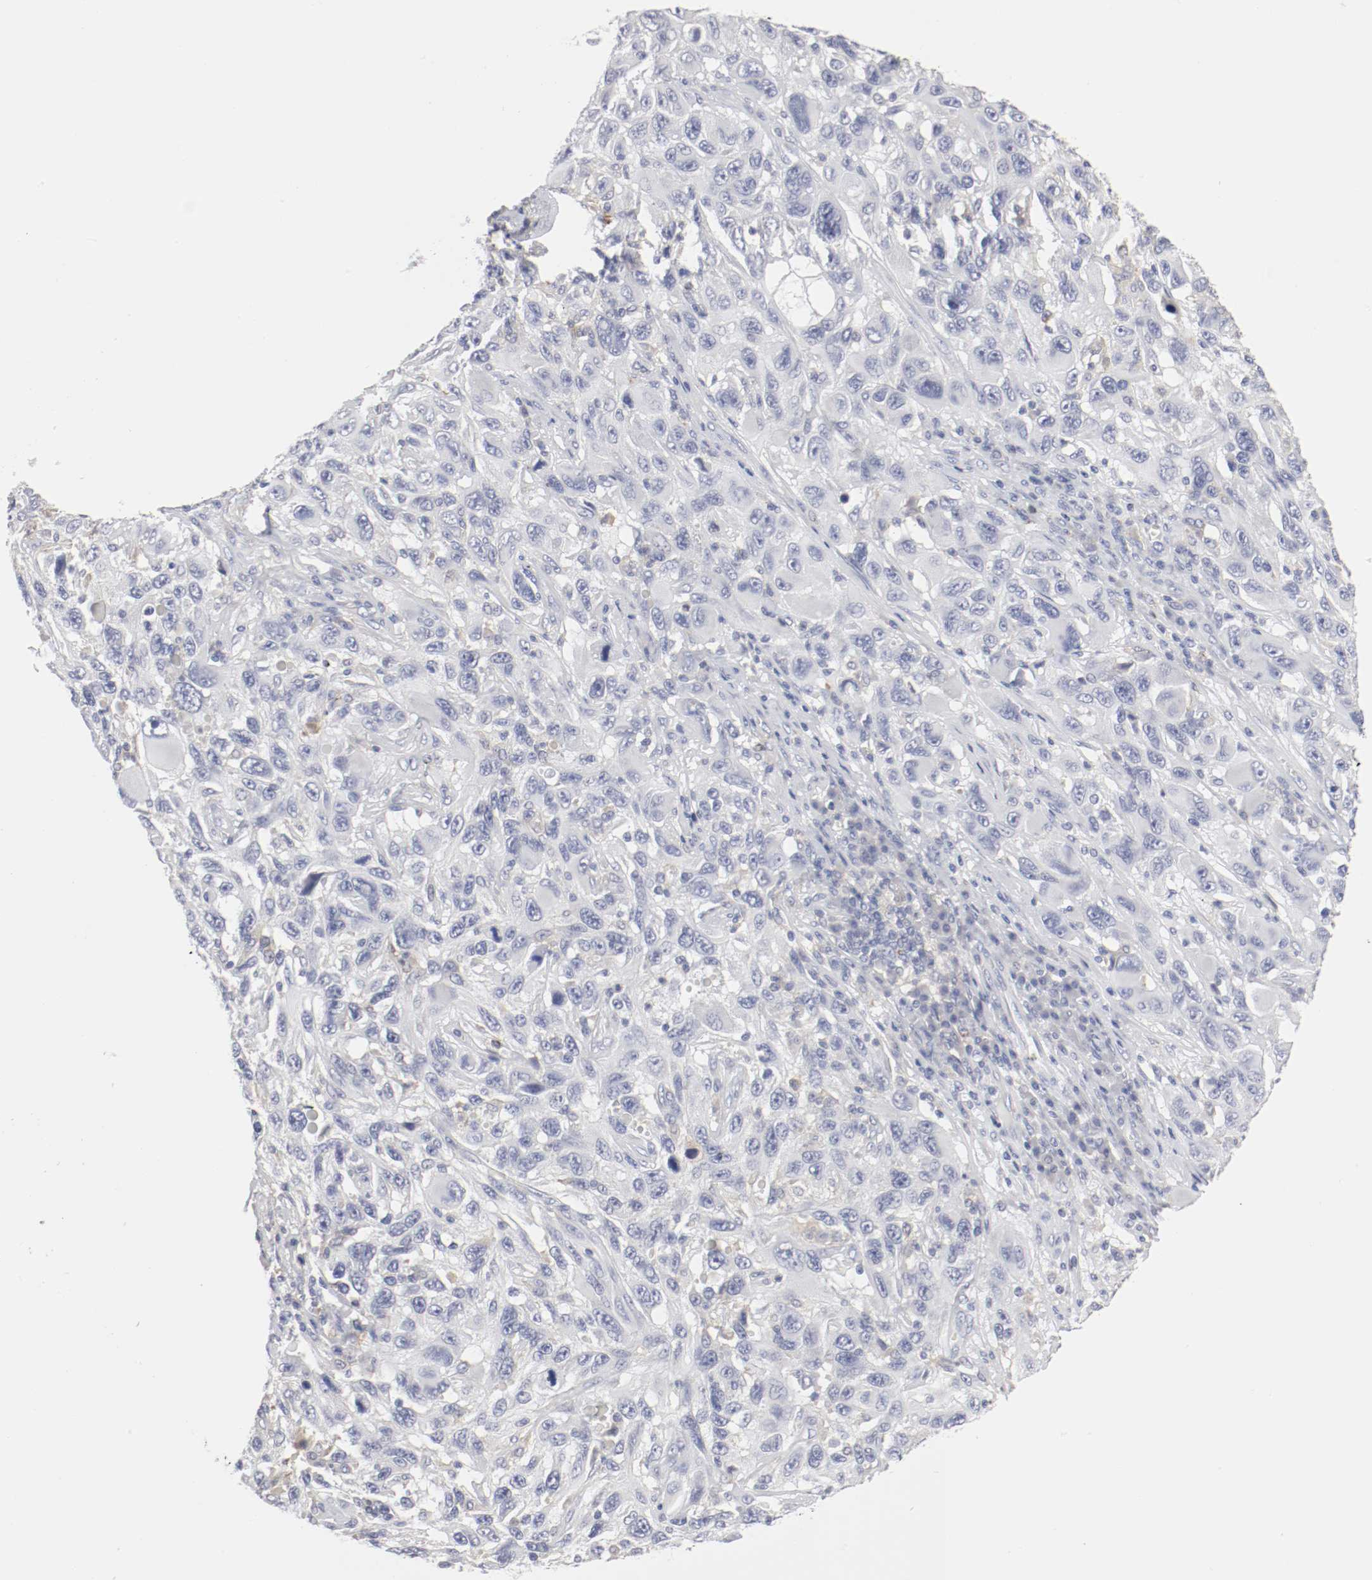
{"staining": {"intensity": "negative", "quantity": "none", "location": "none"}, "tissue": "melanoma", "cell_type": "Tumor cells", "image_type": "cancer", "snomed": [{"axis": "morphology", "description": "Malignant melanoma, NOS"}, {"axis": "topography", "description": "Skin"}], "caption": "Micrograph shows no significant protein staining in tumor cells of malignant melanoma. (DAB (3,3'-diaminobenzidine) immunohistochemistry (IHC) visualized using brightfield microscopy, high magnification).", "gene": "ITGAX", "patient": {"sex": "male", "age": 53}}